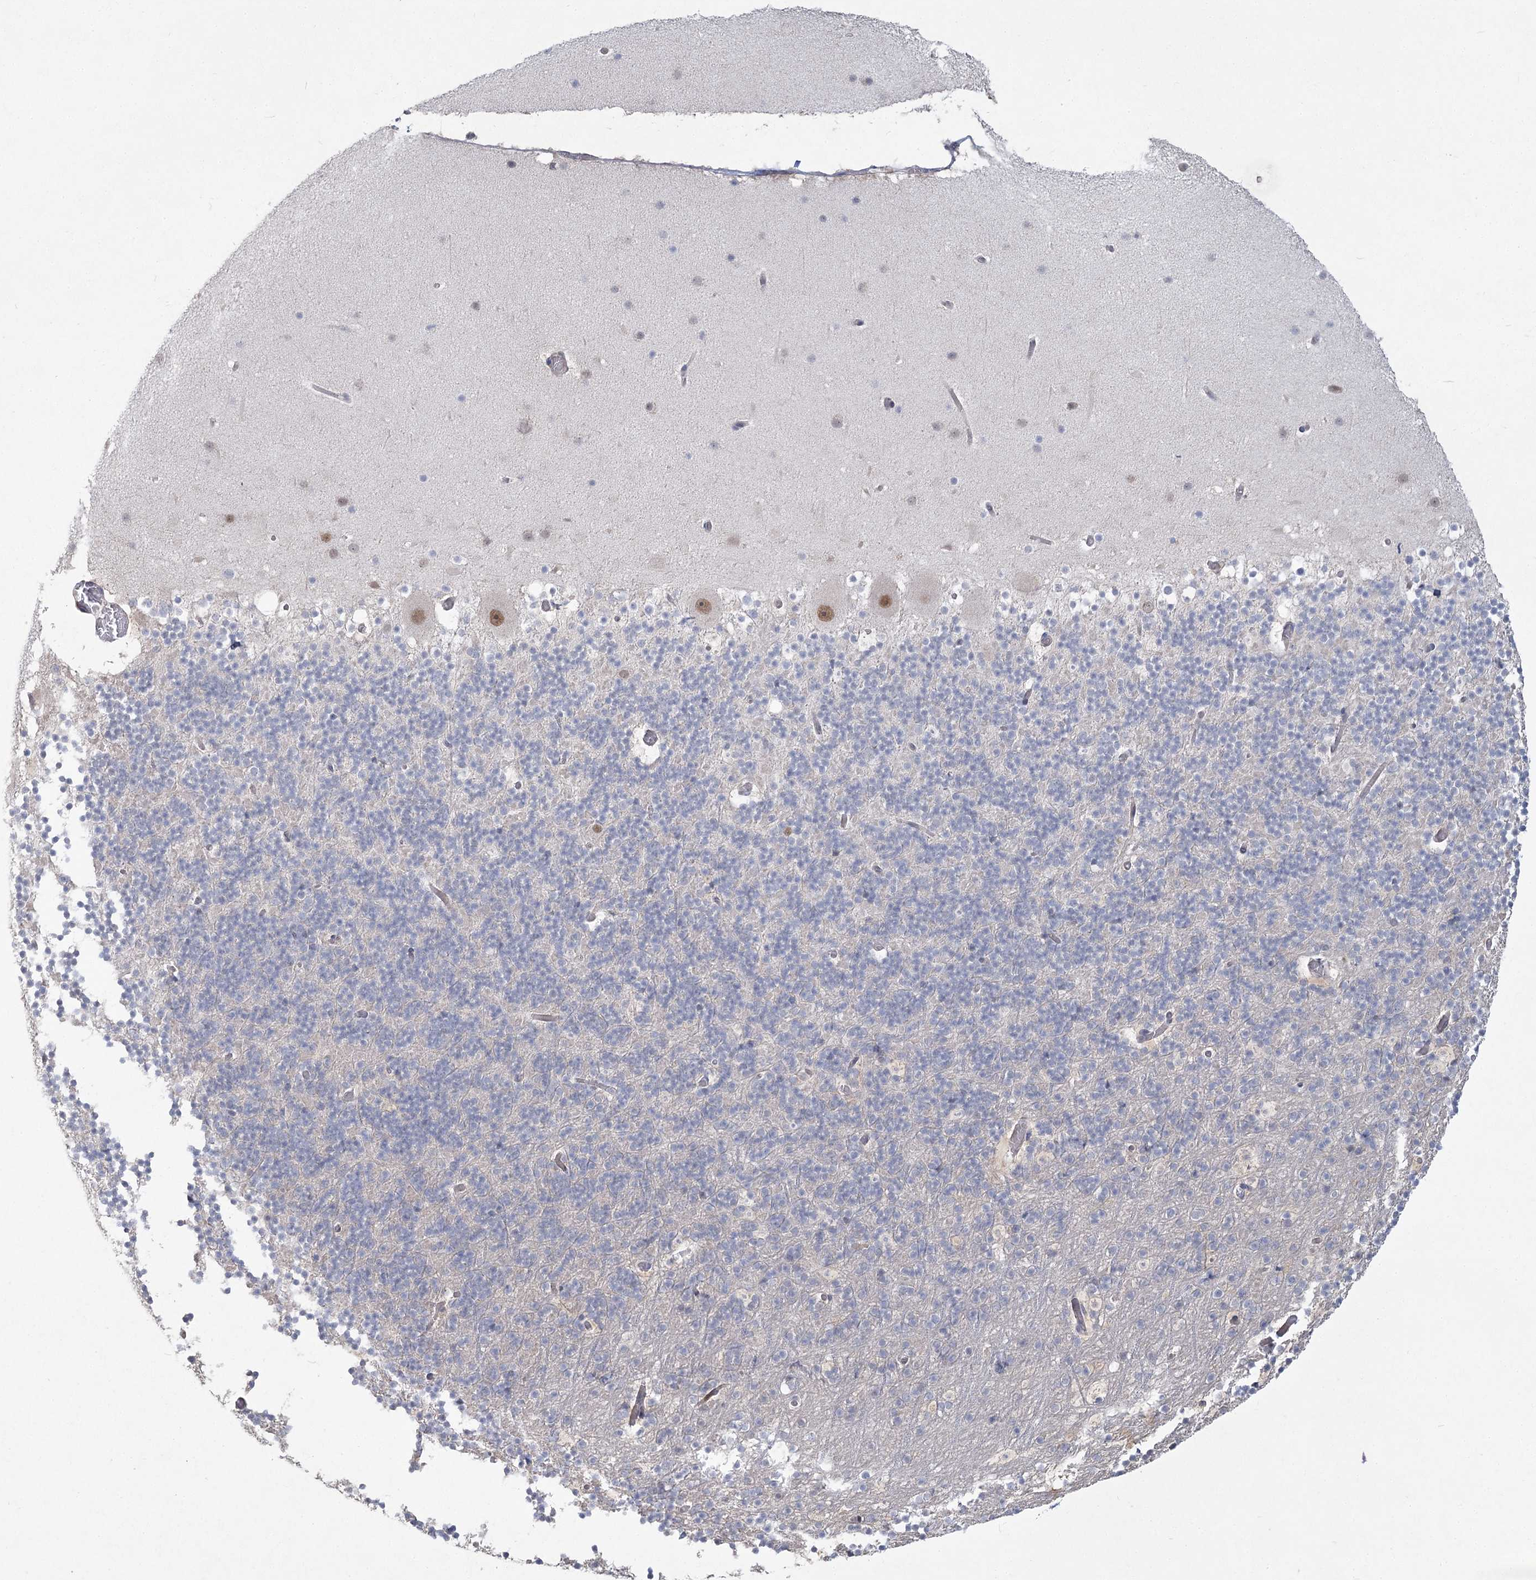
{"staining": {"intensity": "negative", "quantity": "none", "location": "none"}, "tissue": "cerebellum", "cell_type": "Cells in granular layer", "image_type": "normal", "snomed": [{"axis": "morphology", "description": "Normal tissue, NOS"}, {"axis": "topography", "description": "Cerebellum"}], "caption": "DAB immunohistochemical staining of benign human cerebellum reveals no significant positivity in cells in granular layer.", "gene": "CAMTA1", "patient": {"sex": "male", "age": 57}}